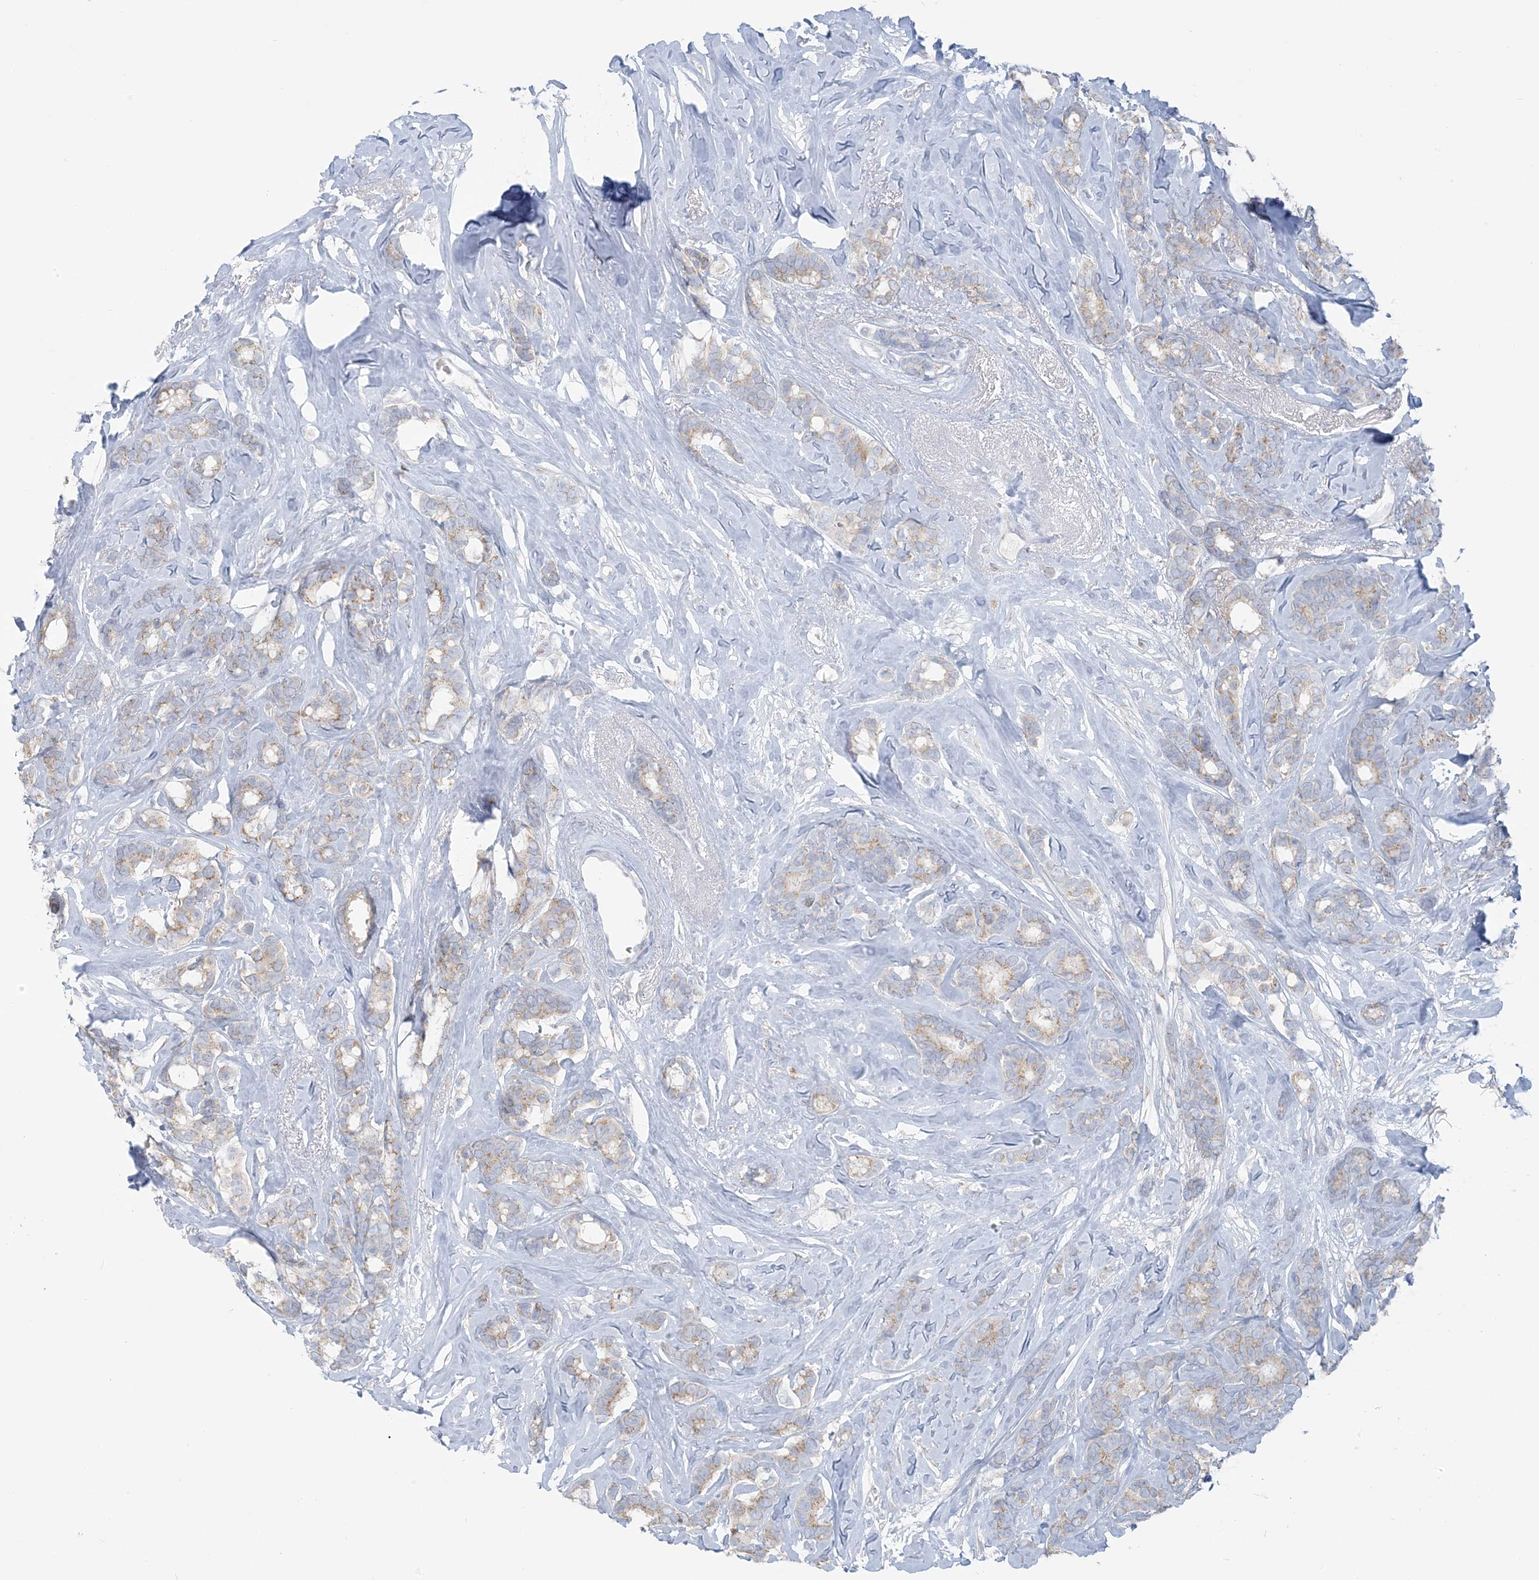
{"staining": {"intensity": "weak", "quantity": "25%-75%", "location": "cytoplasmic/membranous"}, "tissue": "breast cancer", "cell_type": "Tumor cells", "image_type": "cancer", "snomed": [{"axis": "morphology", "description": "Duct carcinoma"}, {"axis": "topography", "description": "Breast"}], "caption": "The immunohistochemical stain shows weak cytoplasmic/membranous staining in tumor cells of breast invasive ductal carcinoma tissue. Using DAB (3,3'-diaminobenzidine) (brown) and hematoxylin (blue) stains, captured at high magnification using brightfield microscopy.", "gene": "SCML1", "patient": {"sex": "female", "age": 87}}